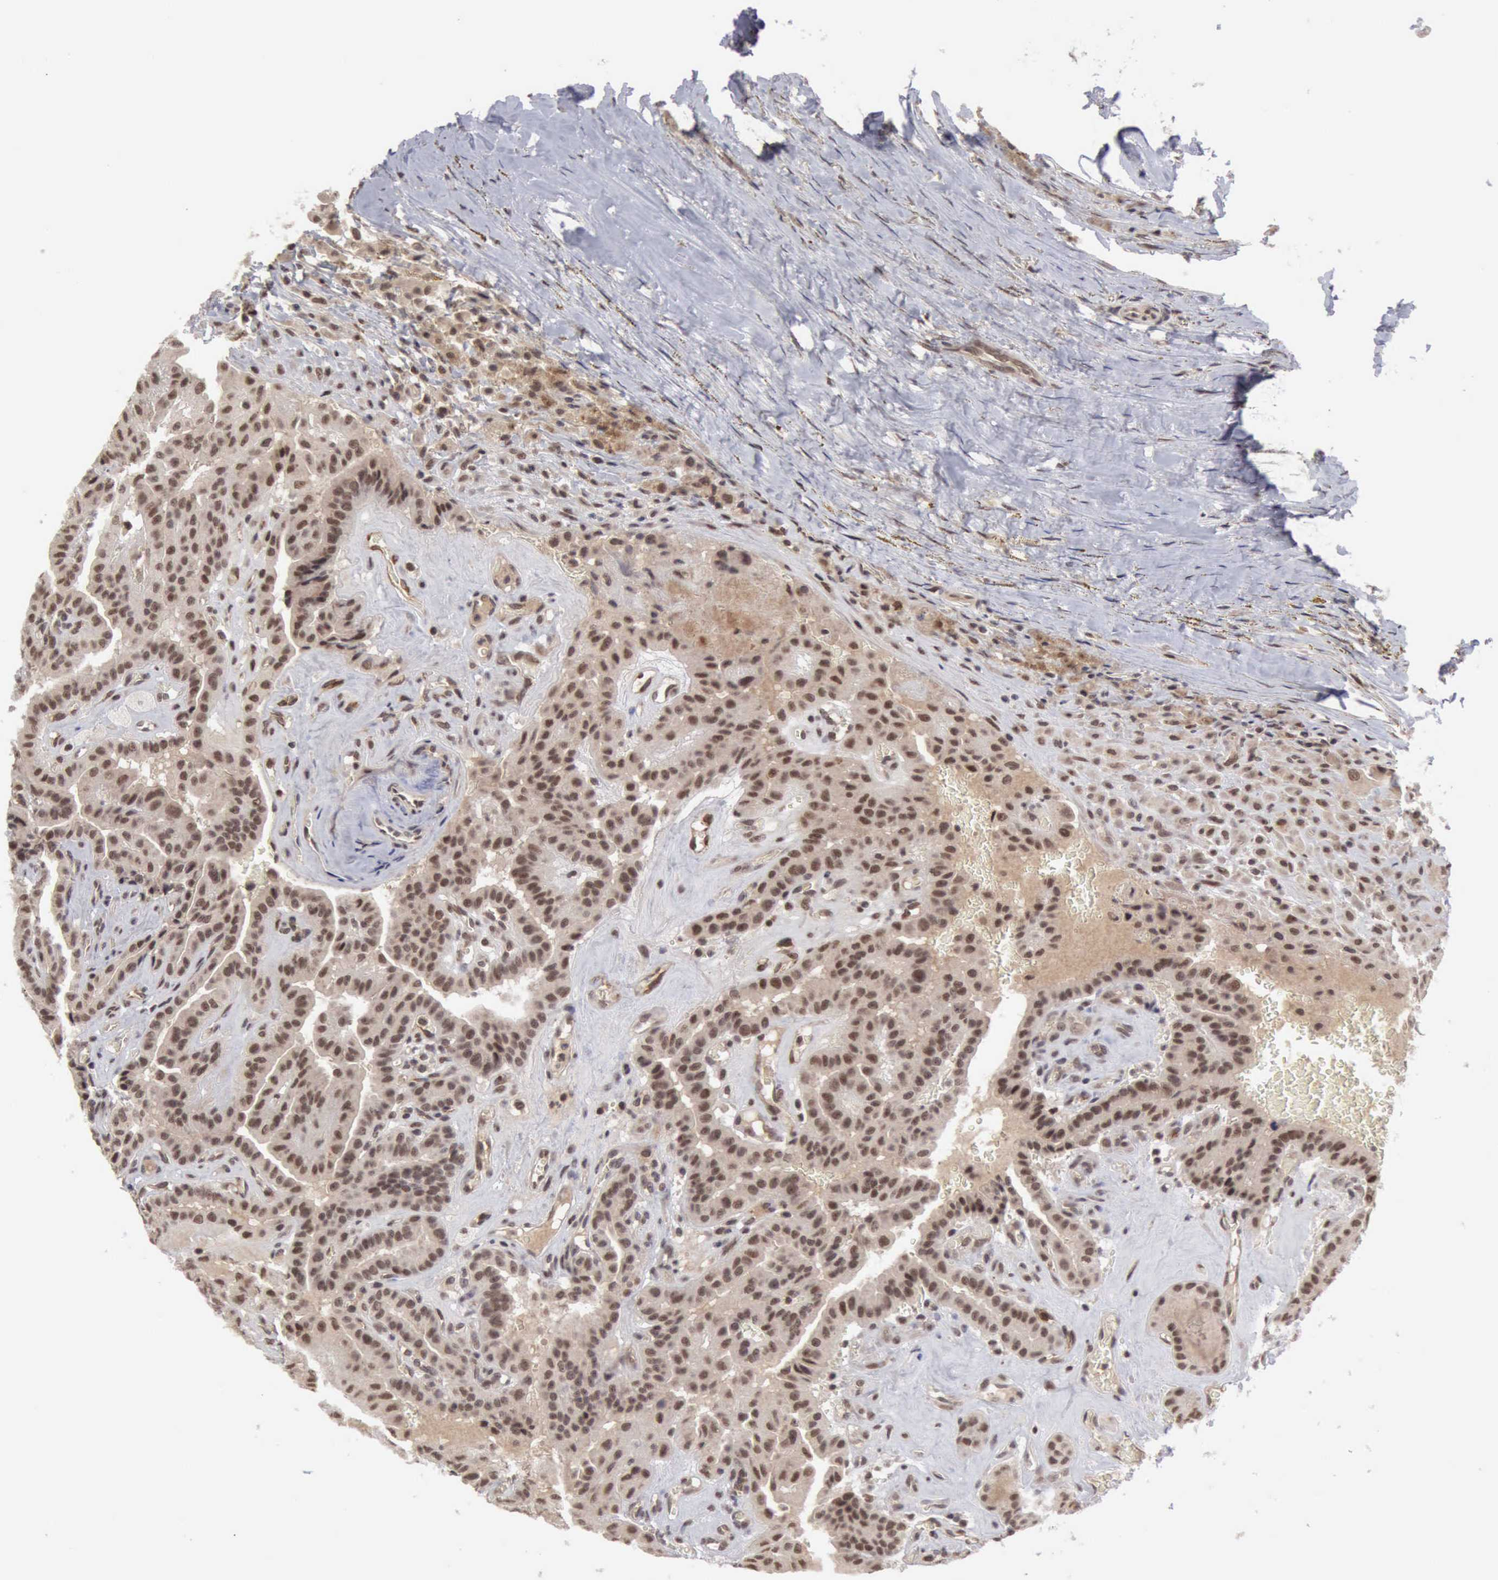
{"staining": {"intensity": "strong", "quantity": ">75%", "location": "nuclear"}, "tissue": "thyroid cancer", "cell_type": "Tumor cells", "image_type": "cancer", "snomed": [{"axis": "morphology", "description": "Papillary adenocarcinoma, NOS"}, {"axis": "topography", "description": "Thyroid gland"}], "caption": "Immunohistochemical staining of human papillary adenocarcinoma (thyroid) shows high levels of strong nuclear protein staining in approximately >75% of tumor cells.", "gene": "CDKN2A", "patient": {"sex": "male", "age": 87}}